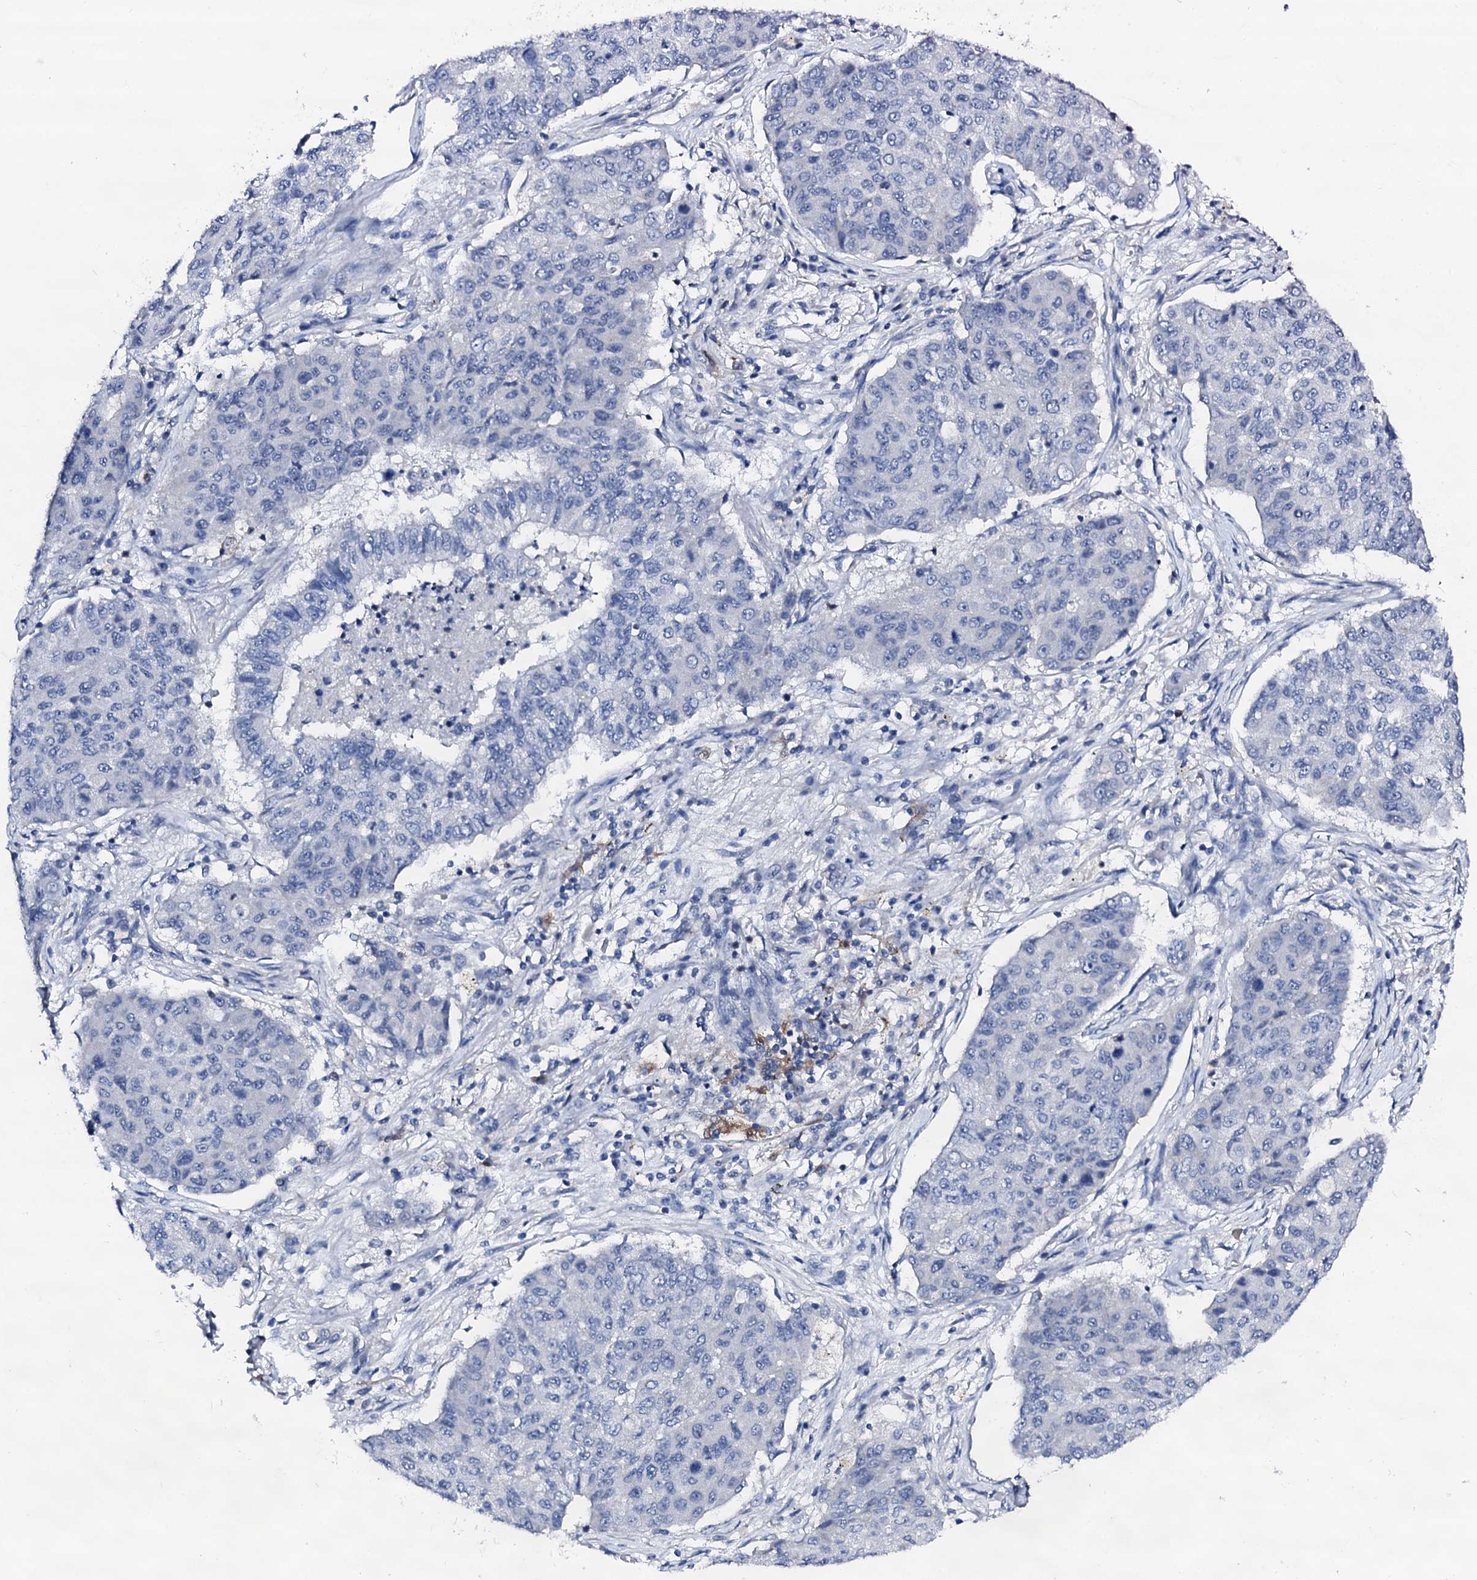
{"staining": {"intensity": "negative", "quantity": "none", "location": "none"}, "tissue": "lung cancer", "cell_type": "Tumor cells", "image_type": "cancer", "snomed": [{"axis": "morphology", "description": "Squamous cell carcinoma, NOS"}, {"axis": "topography", "description": "Lung"}], "caption": "Immunohistochemistry (IHC) of lung cancer displays no expression in tumor cells. (Brightfield microscopy of DAB (3,3'-diaminobenzidine) immunohistochemistry (IHC) at high magnification).", "gene": "TRAFD1", "patient": {"sex": "male", "age": 74}}